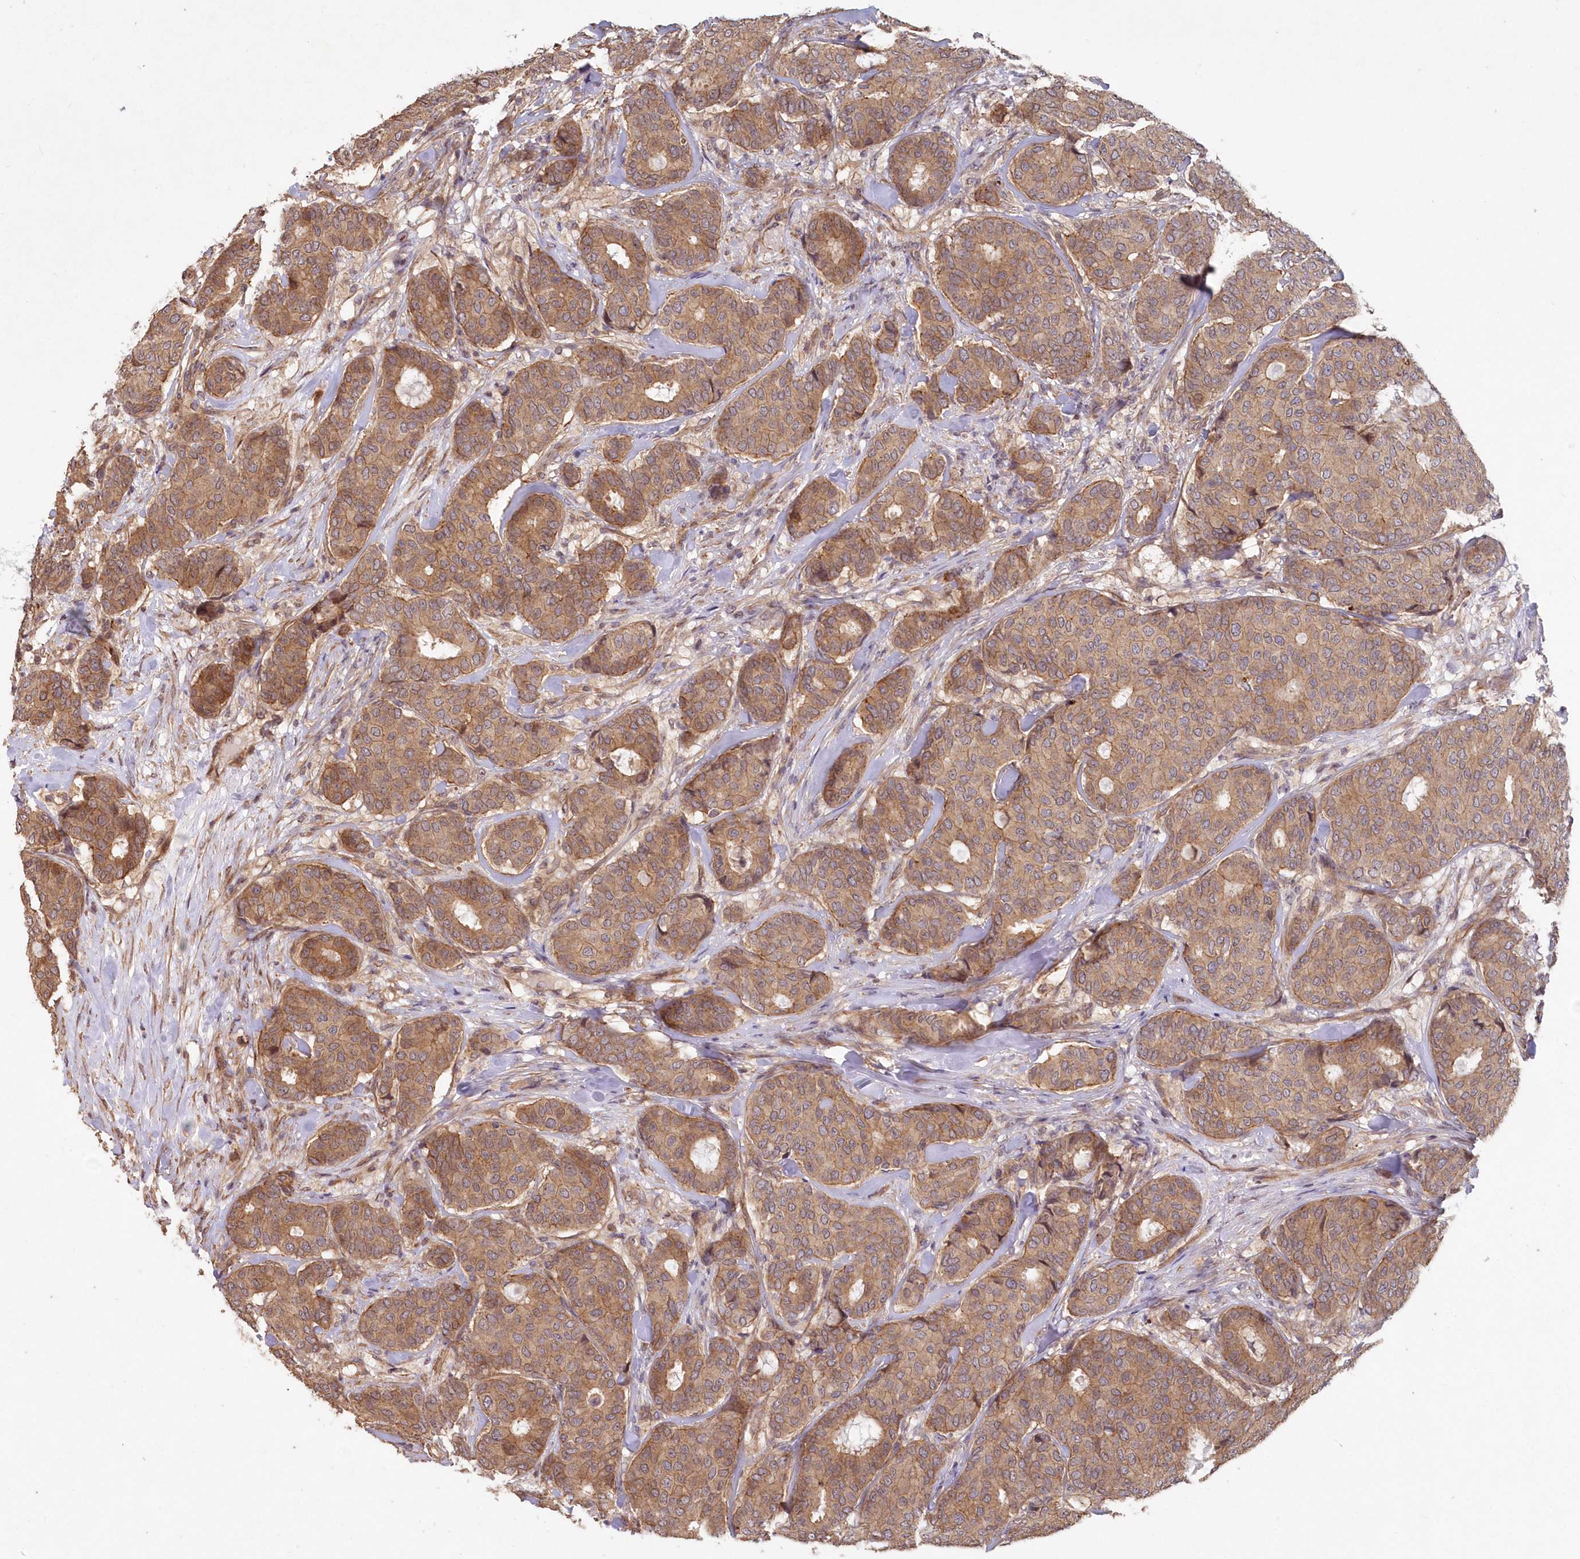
{"staining": {"intensity": "moderate", "quantity": ">75%", "location": "cytoplasmic/membranous"}, "tissue": "breast cancer", "cell_type": "Tumor cells", "image_type": "cancer", "snomed": [{"axis": "morphology", "description": "Duct carcinoma"}, {"axis": "topography", "description": "Breast"}], "caption": "Protein staining of intraductal carcinoma (breast) tissue exhibits moderate cytoplasmic/membranous positivity in approximately >75% of tumor cells.", "gene": "HYCC2", "patient": {"sex": "female", "age": 75}}